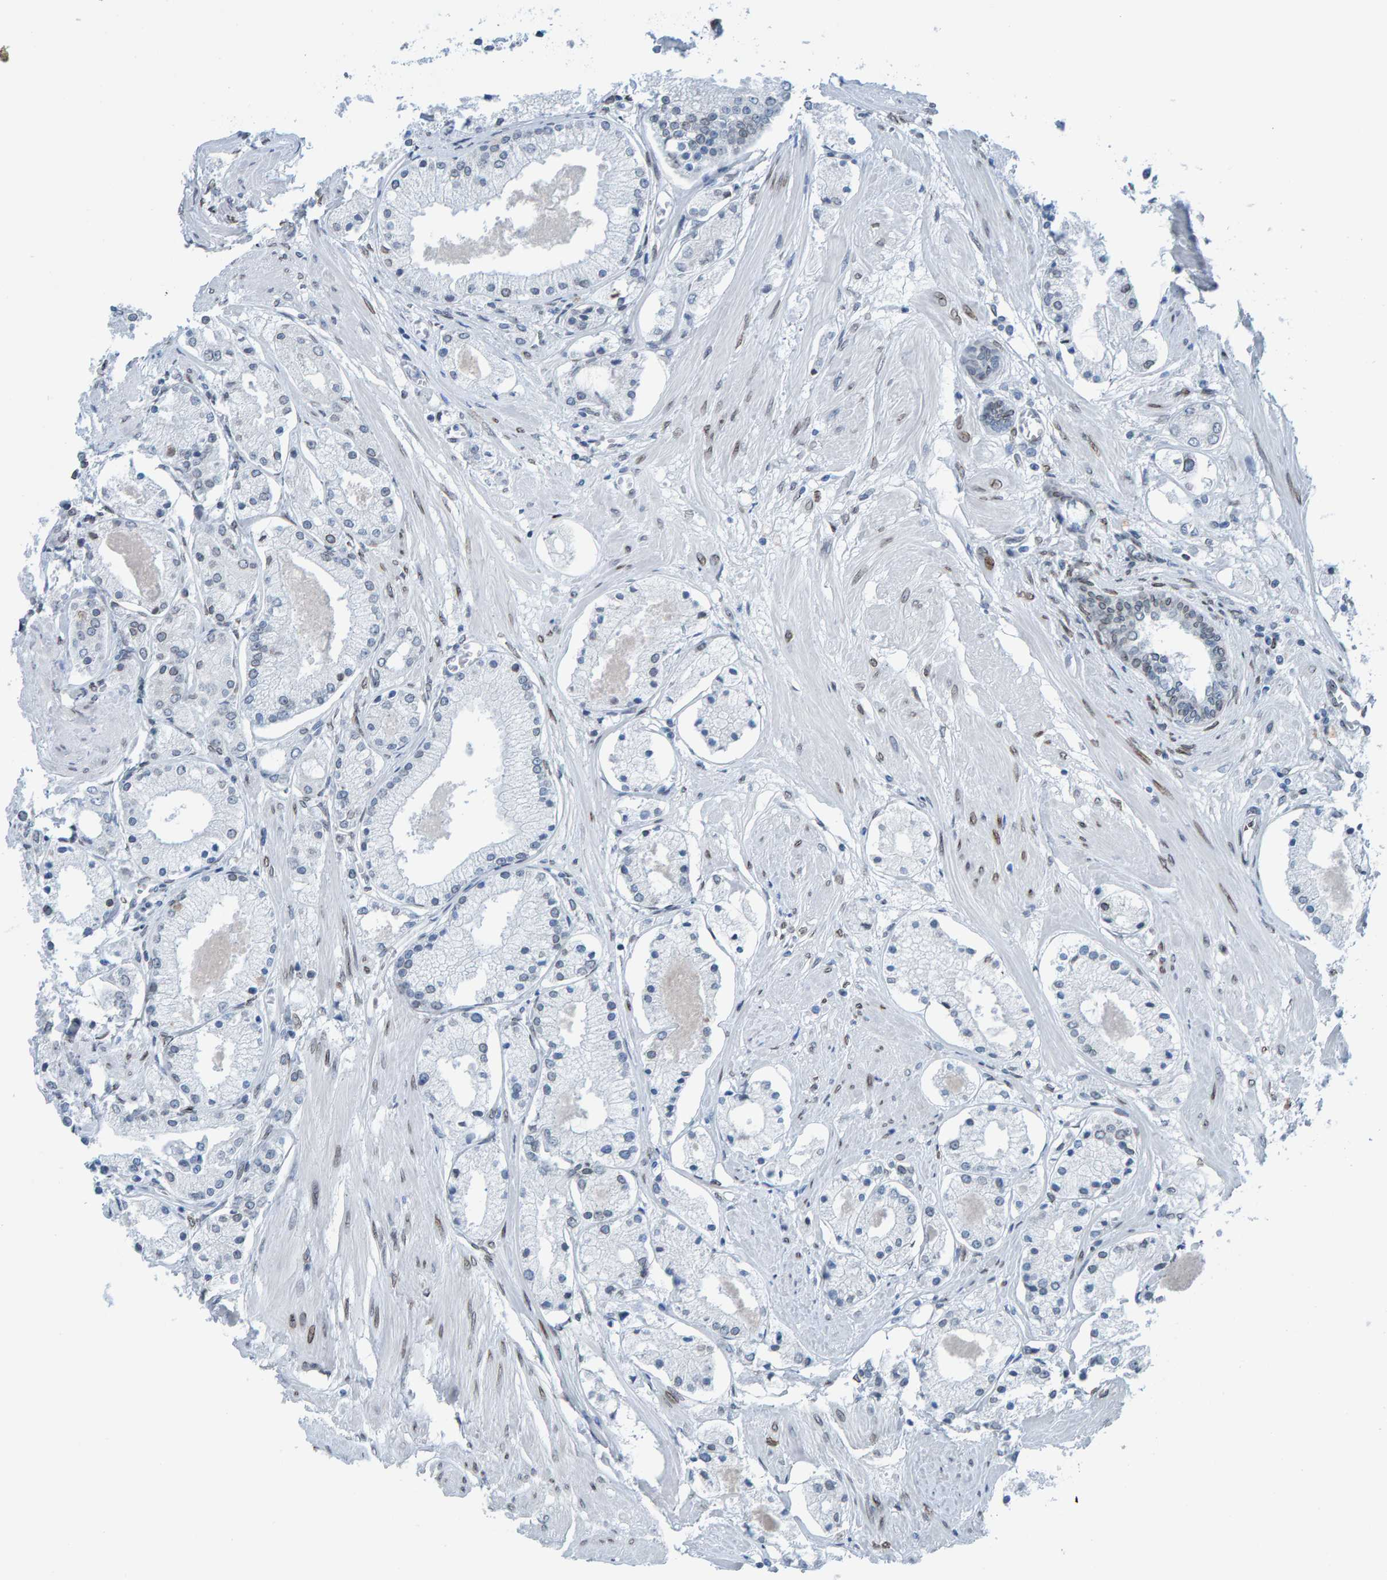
{"staining": {"intensity": "negative", "quantity": "none", "location": "none"}, "tissue": "prostate cancer", "cell_type": "Tumor cells", "image_type": "cancer", "snomed": [{"axis": "morphology", "description": "Adenocarcinoma, High grade"}, {"axis": "topography", "description": "Prostate"}], "caption": "Immunohistochemical staining of human prostate cancer (high-grade adenocarcinoma) exhibits no significant positivity in tumor cells.", "gene": "LMNB2", "patient": {"sex": "male", "age": 66}}